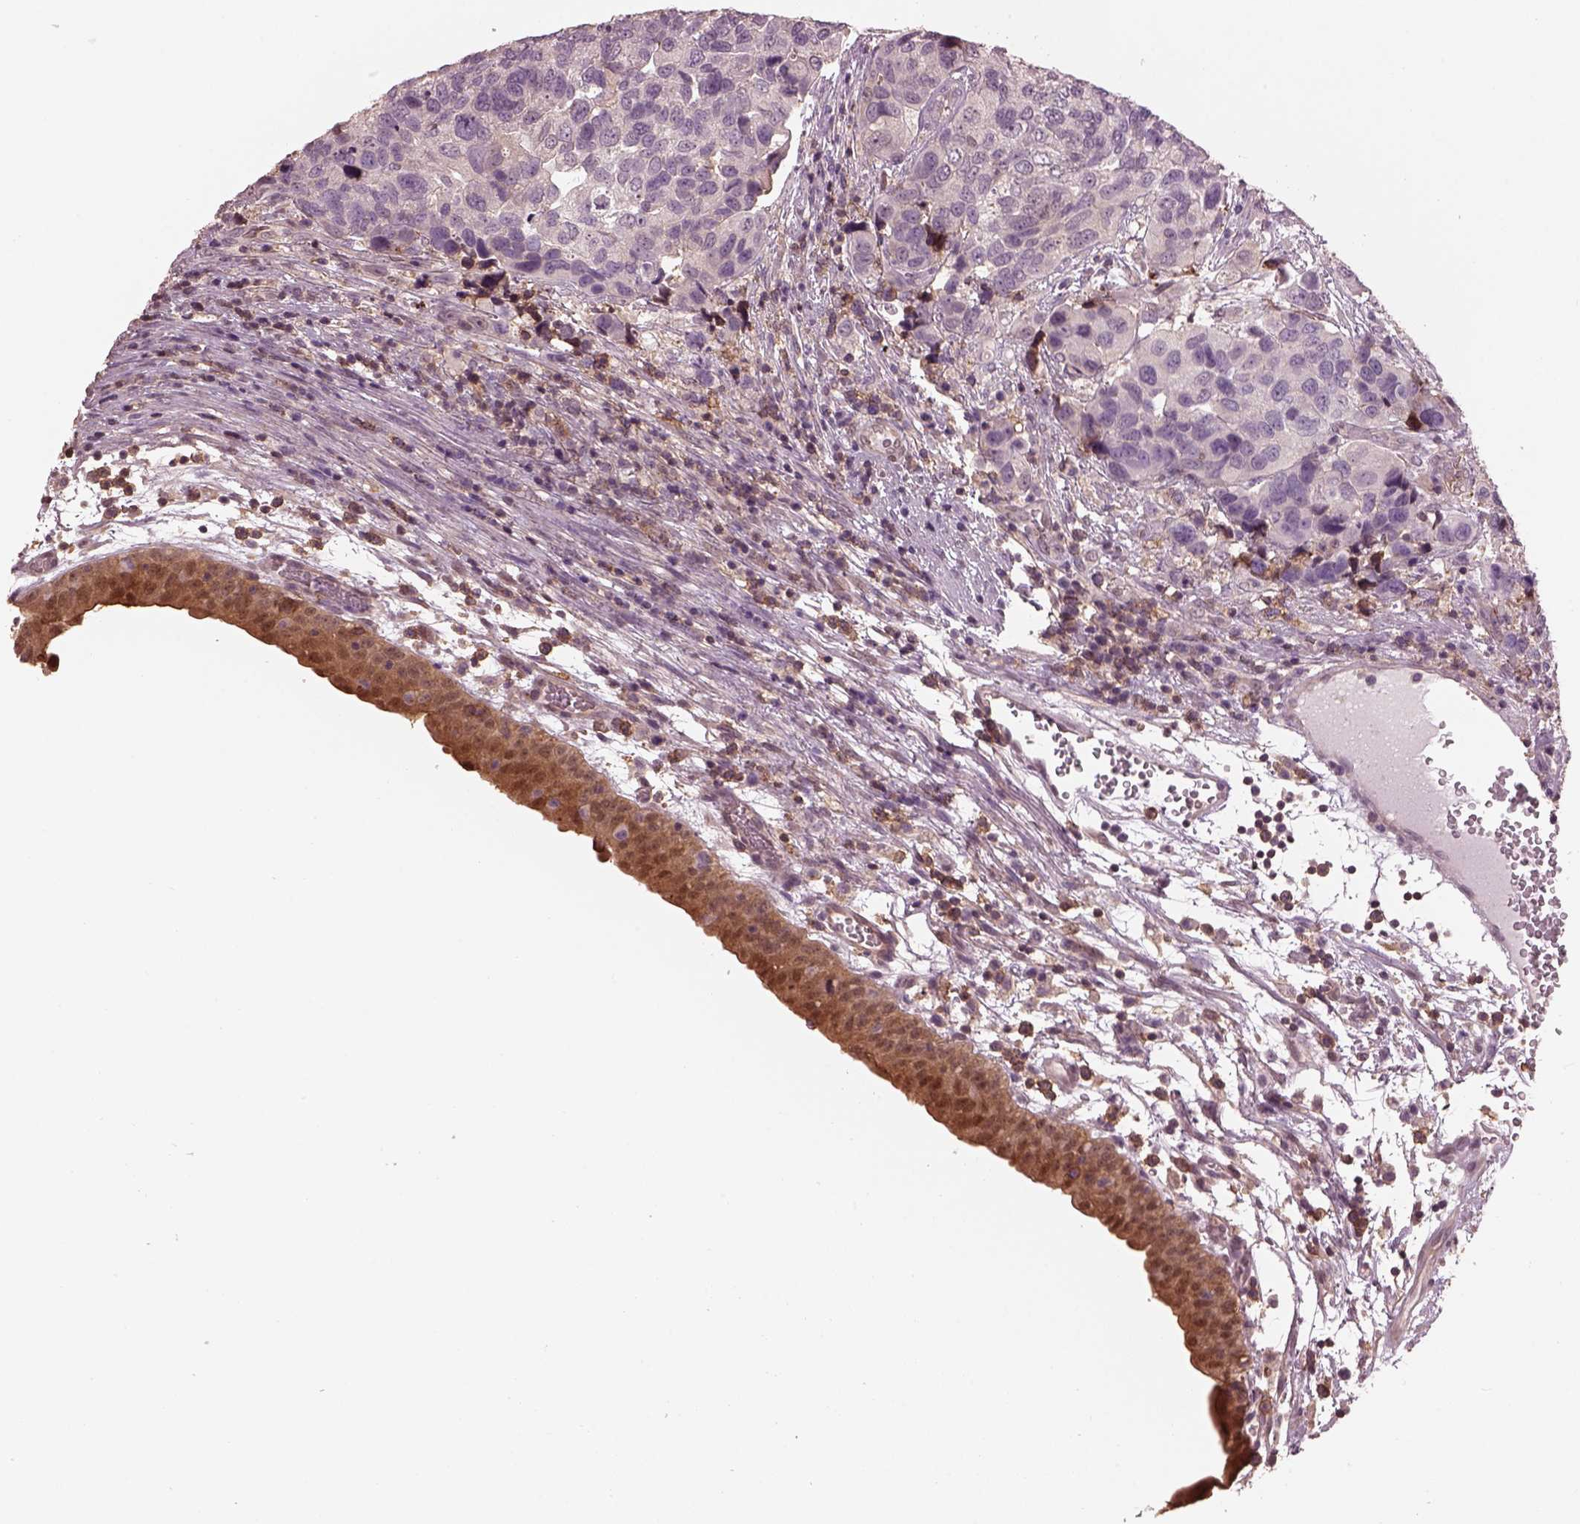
{"staining": {"intensity": "negative", "quantity": "none", "location": "none"}, "tissue": "urothelial cancer", "cell_type": "Tumor cells", "image_type": "cancer", "snomed": [{"axis": "morphology", "description": "Urothelial carcinoma, High grade"}, {"axis": "topography", "description": "Urinary bladder"}], "caption": "Human urothelial cancer stained for a protein using immunohistochemistry (IHC) shows no staining in tumor cells.", "gene": "SRI", "patient": {"sex": "male", "age": 60}}